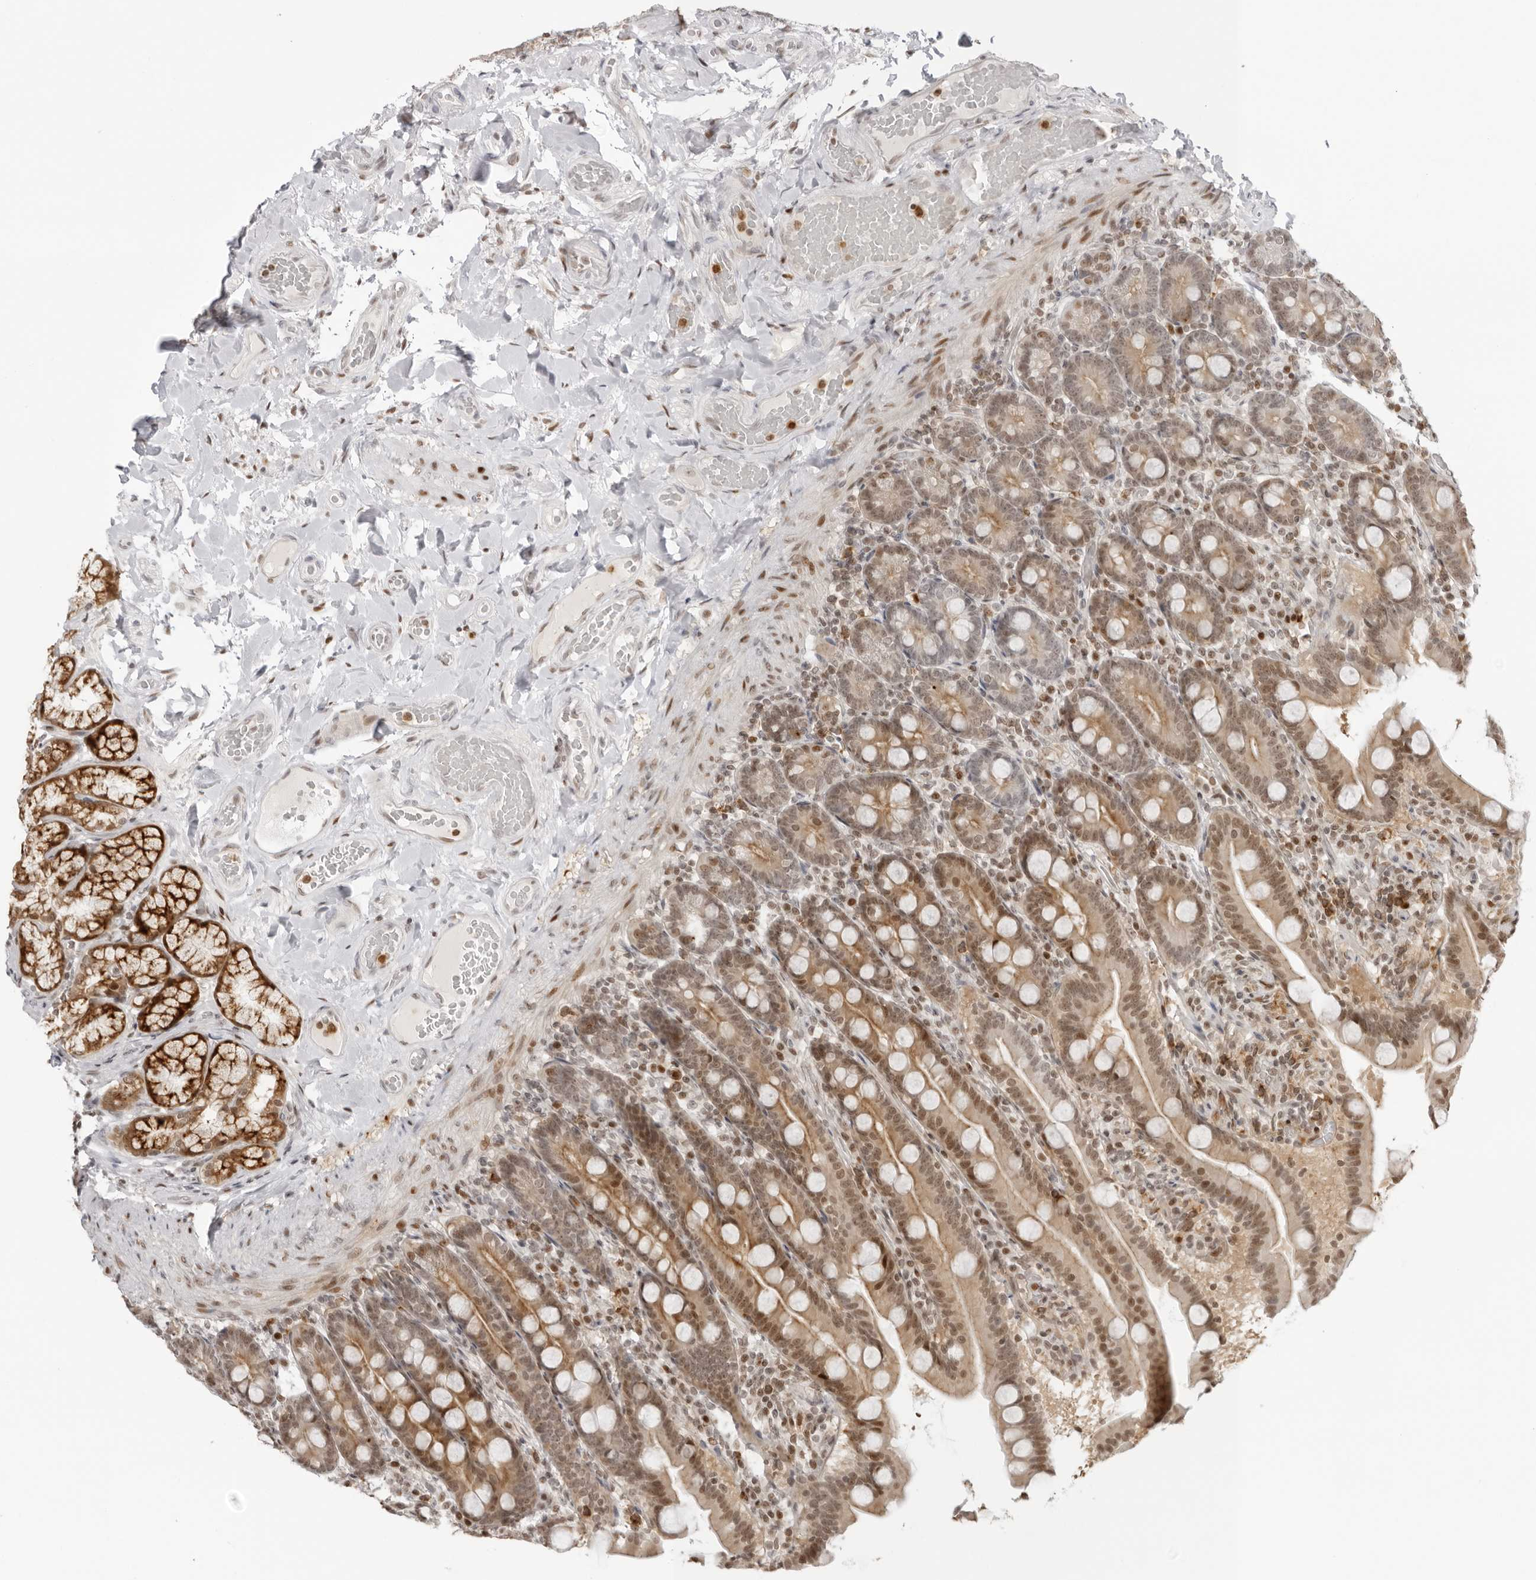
{"staining": {"intensity": "moderate", "quantity": "25%-75%", "location": "cytoplasmic/membranous,nuclear"}, "tissue": "duodenum", "cell_type": "Glandular cells", "image_type": "normal", "snomed": [{"axis": "morphology", "description": "Normal tissue, NOS"}, {"axis": "topography", "description": "Duodenum"}], "caption": "A high-resolution image shows IHC staining of benign duodenum, which displays moderate cytoplasmic/membranous,nuclear expression in about 25%-75% of glandular cells. (IHC, brightfield microscopy, high magnification).", "gene": "RNF146", "patient": {"sex": "male", "age": 54}}